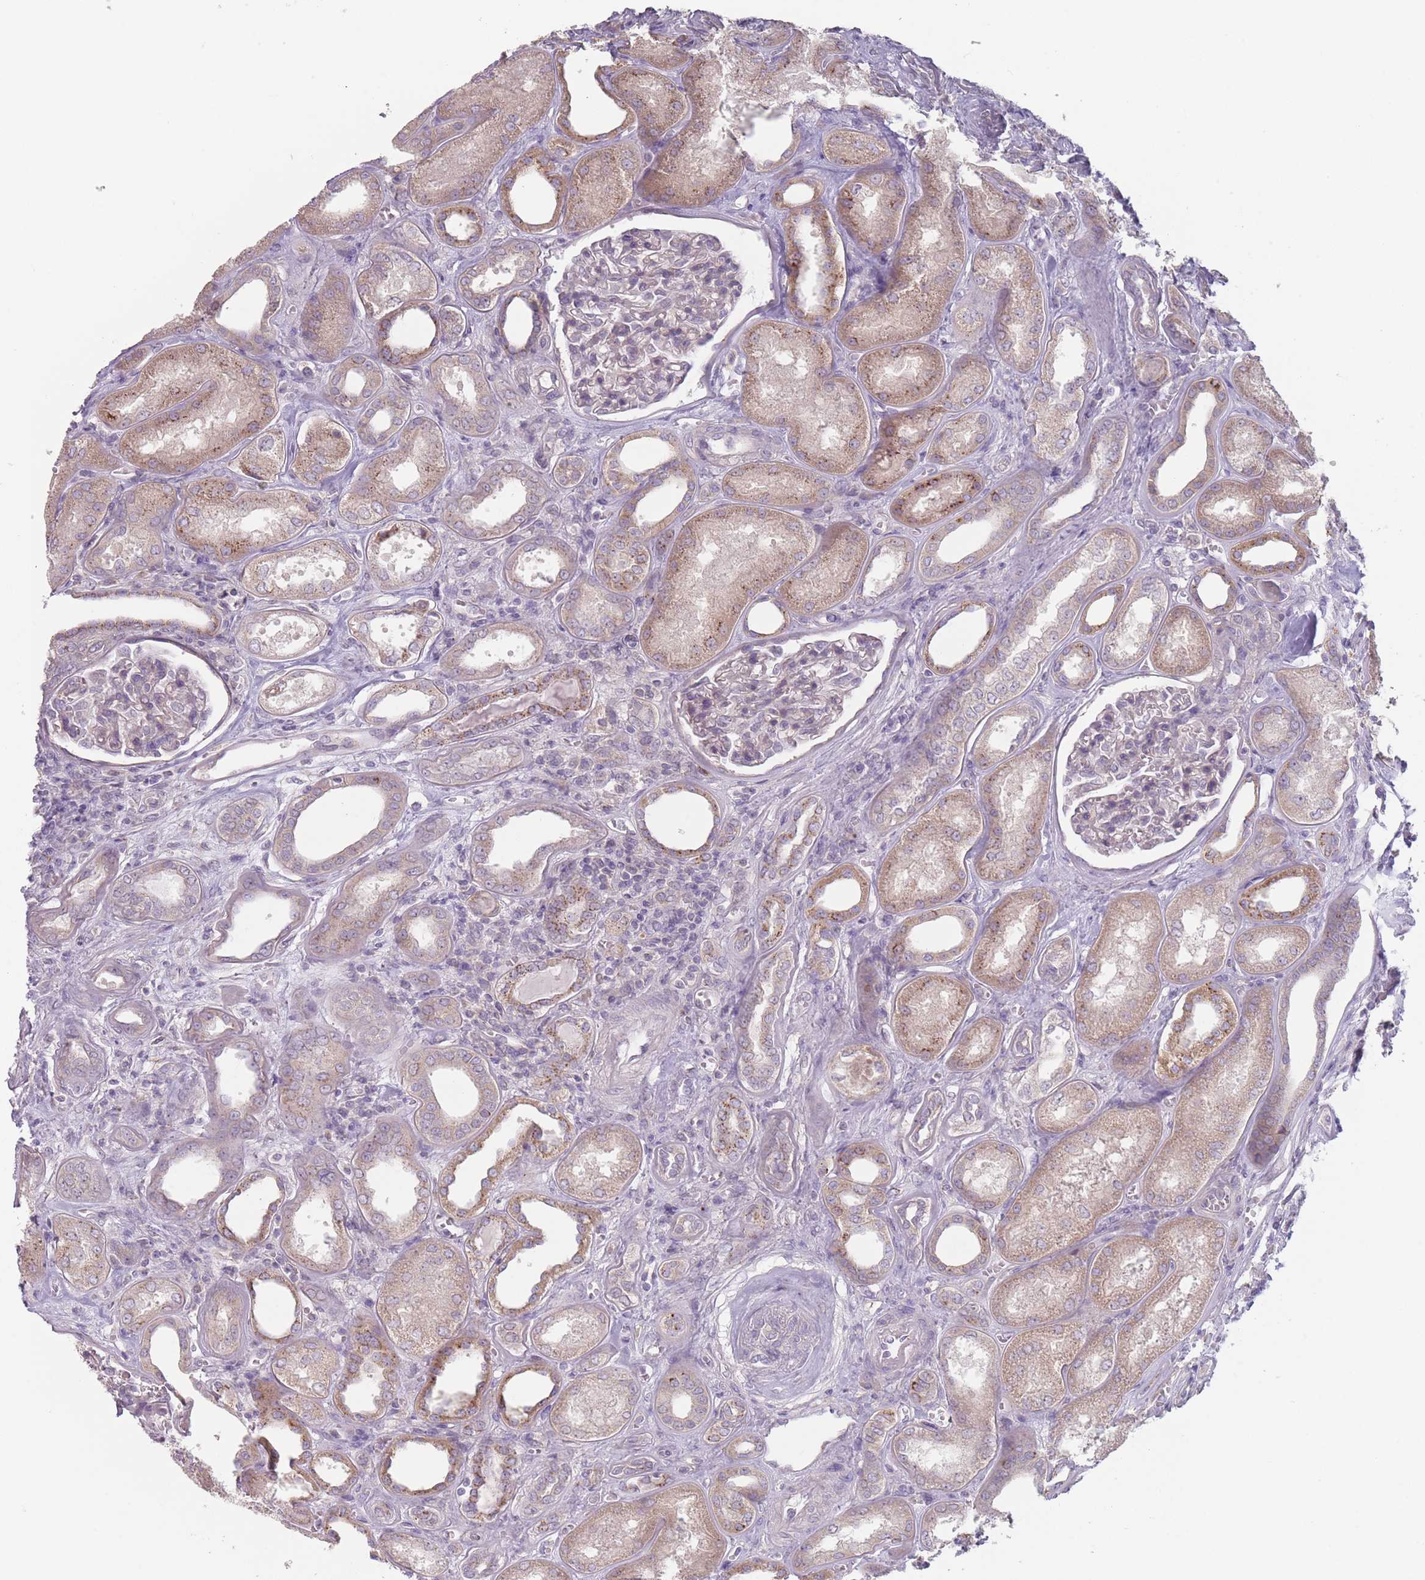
{"staining": {"intensity": "negative", "quantity": "none", "location": "none"}, "tissue": "kidney", "cell_type": "Cells in glomeruli", "image_type": "normal", "snomed": [{"axis": "morphology", "description": "Normal tissue, NOS"}, {"axis": "morphology", "description": "Adenocarcinoma, NOS"}, {"axis": "topography", "description": "Kidney"}], "caption": "High magnification brightfield microscopy of unremarkable kidney stained with DAB (3,3'-diaminobenzidine) (brown) and counterstained with hematoxylin (blue): cells in glomeruli show no significant positivity. (Brightfield microscopy of DAB (3,3'-diaminobenzidine) immunohistochemistry (IHC) at high magnification).", "gene": "AKAIN1", "patient": {"sex": "female", "age": 68}}